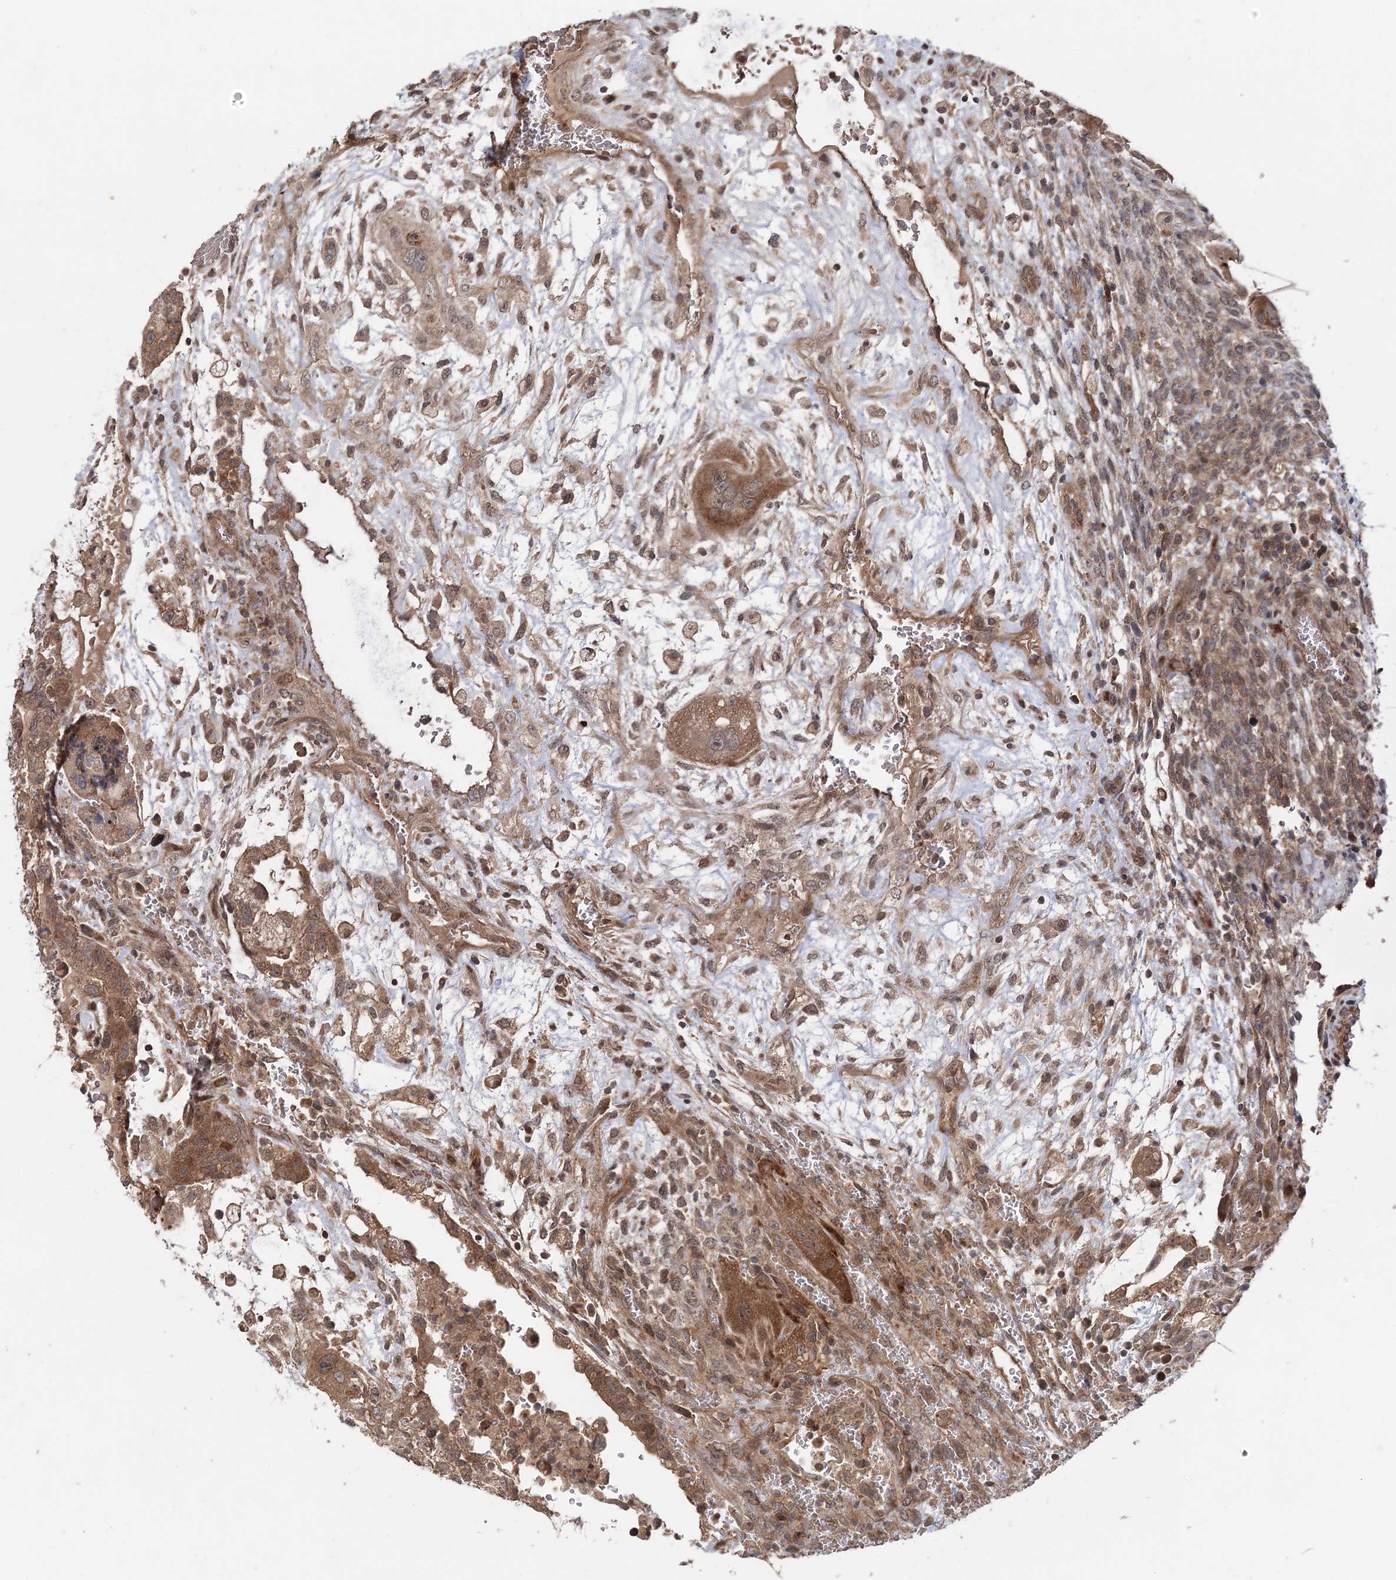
{"staining": {"intensity": "moderate", "quantity": ">75%", "location": "cytoplasmic/membranous"}, "tissue": "testis cancer", "cell_type": "Tumor cells", "image_type": "cancer", "snomed": [{"axis": "morphology", "description": "Carcinoma, Embryonal, NOS"}, {"axis": "topography", "description": "Testis"}], "caption": "High-magnification brightfield microscopy of embryonal carcinoma (testis) stained with DAB (brown) and counterstained with hematoxylin (blue). tumor cells exhibit moderate cytoplasmic/membranous expression is seen in about>75% of cells.", "gene": "UBTD2", "patient": {"sex": "male", "age": 36}}